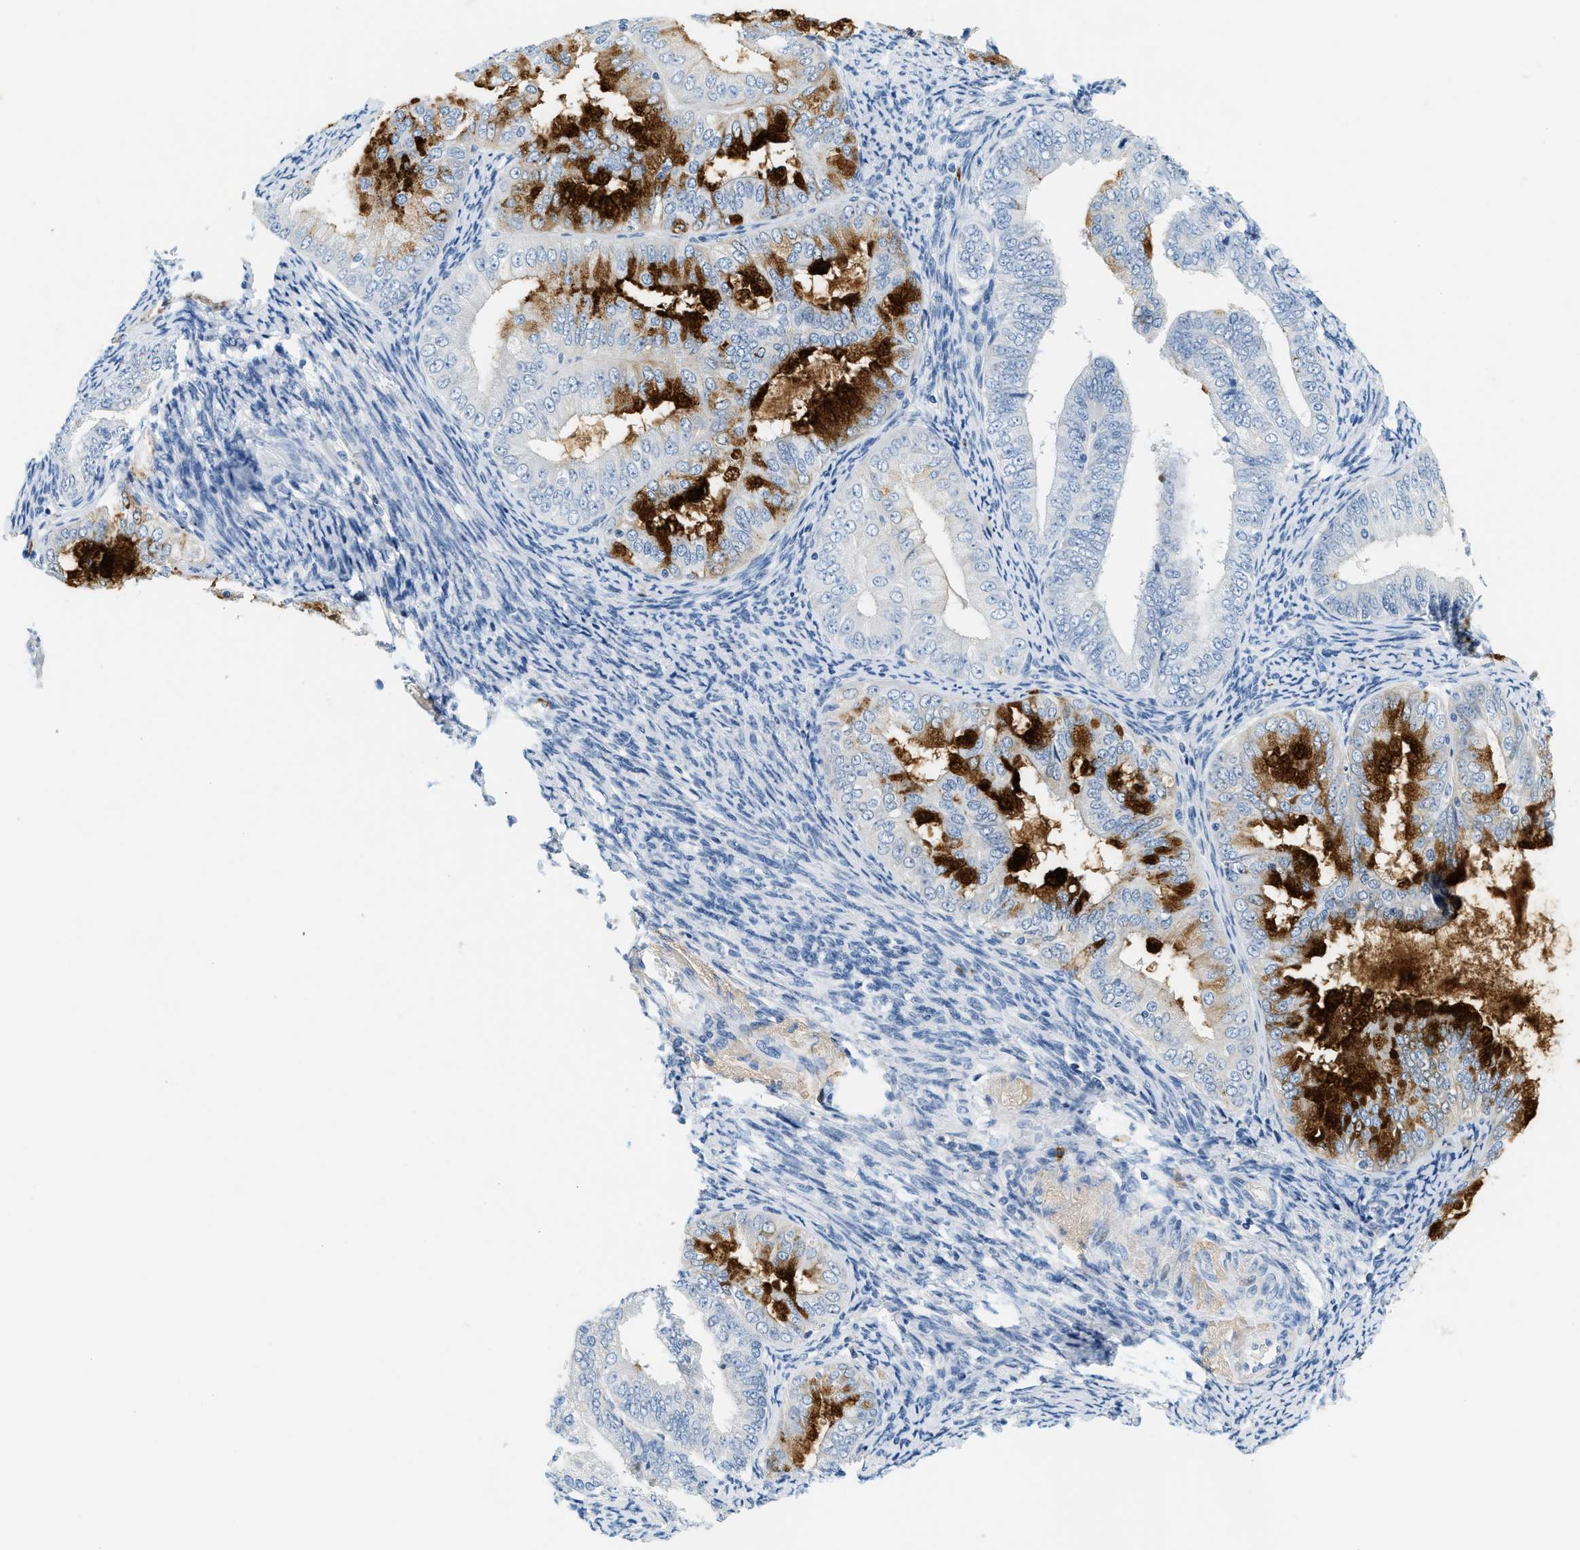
{"staining": {"intensity": "moderate", "quantity": "<25%", "location": "cytoplasmic/membranous"}, "tissue": "endometrial cancer", "cell_type": "Tumor cells", "image_type": "cancer", "snomed": [{"axis": "morphology", "description": "Adenocarcinoma, NOS"}, {"axis": "topography", "description": "Endometrium"}], "caption": "A histopathology image of endometrial cancer stained for a protein demonstrates moderate cytoplasmic/membranous brown staining in tumor cells.", "gene": "LCN2", "patient": {"sex": "female", "age": 63}}